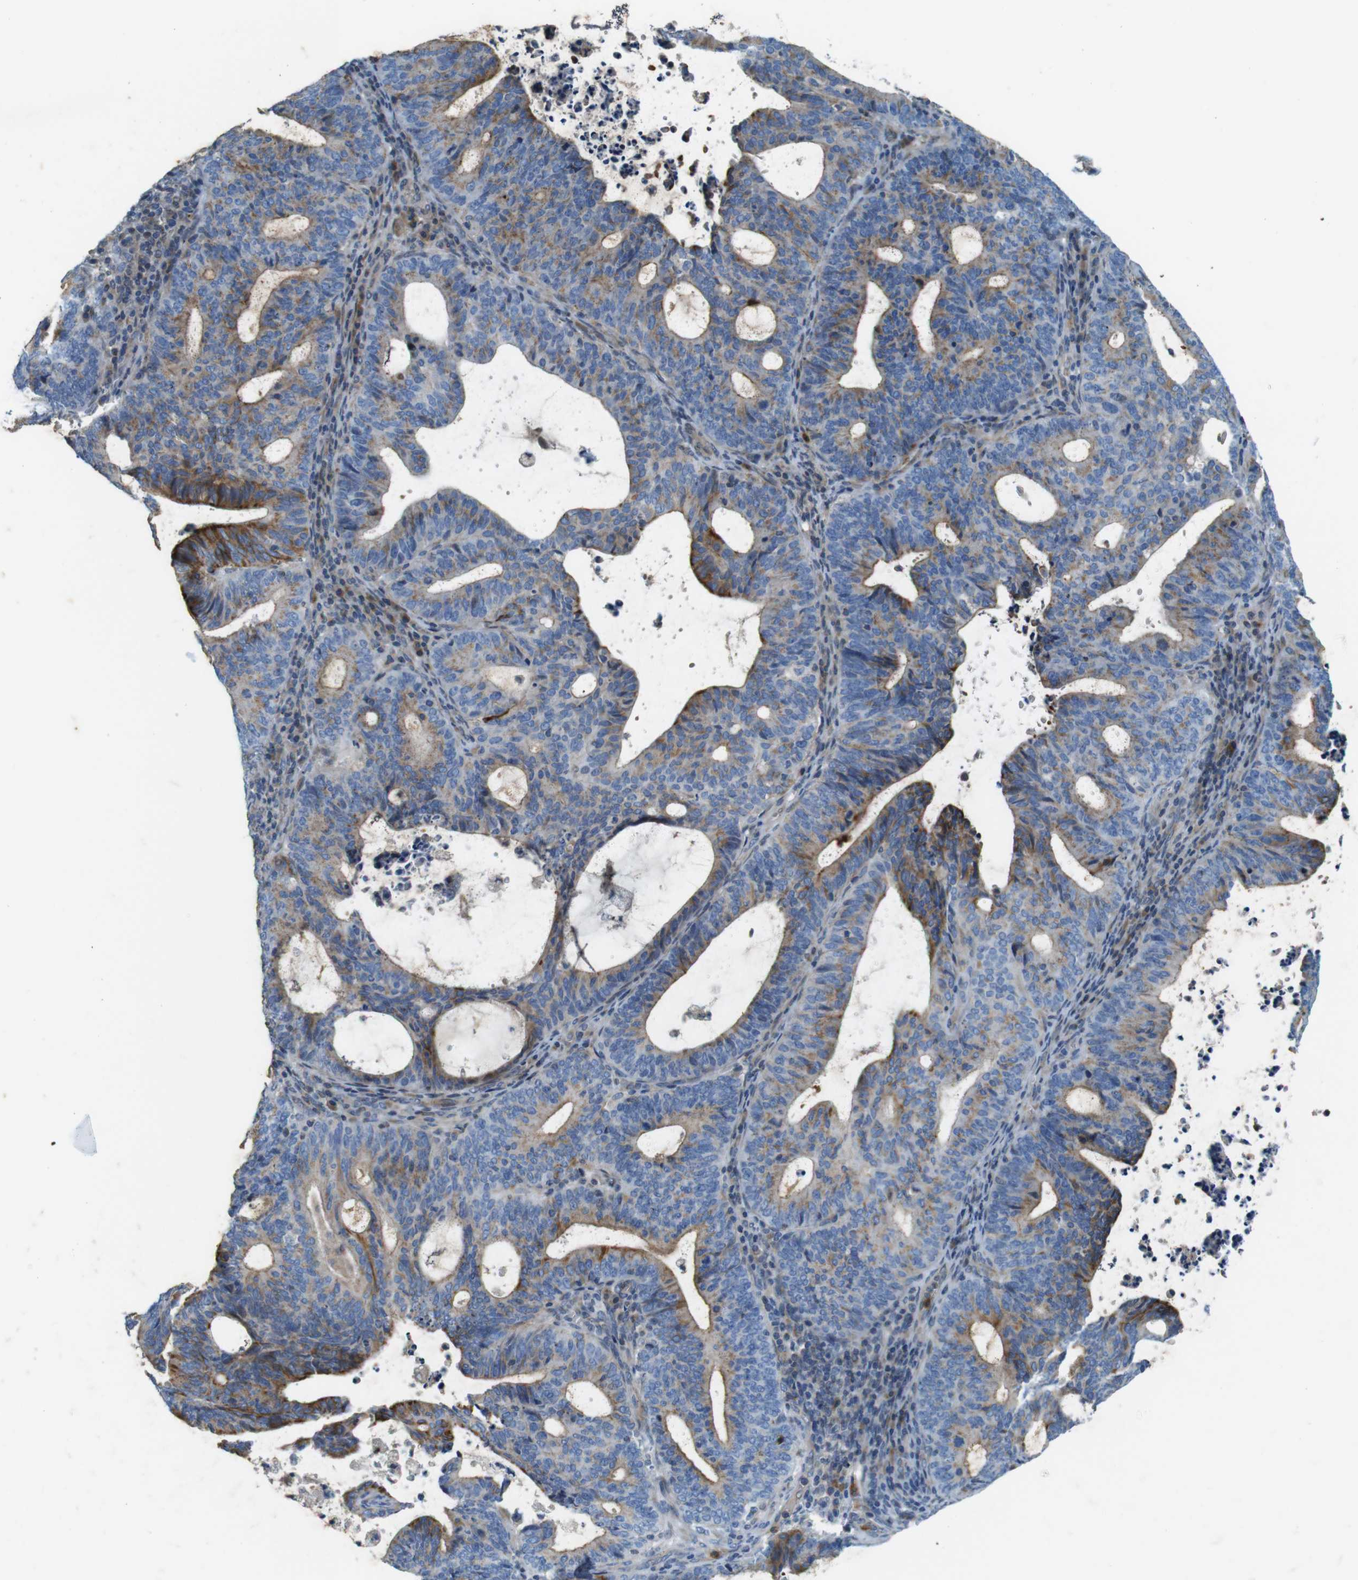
{"staining": {"intensity": "moderate", "quantity": "25%-75%", "location": "cytoplasmic/membranous"}, "tissue": "endometrial cancer", "cell_type": "Tumor cells", "image_type": "cancer", "snomed": [{"axis": "morphology", "description": "Adenocarcinoma, NOS"}, {"axis": "topography", "description": "Uterus"}], "caption": "The image demonstrates a brown stain indicating the presence of a protein in the cytoplasmic/membranous of tumor cells in endometrial cancer. (DAB IHC with brightfield microscopy, high magnification).", "gene": "ZDHHC3", "patient": {"sex": "female", "age": 83}}